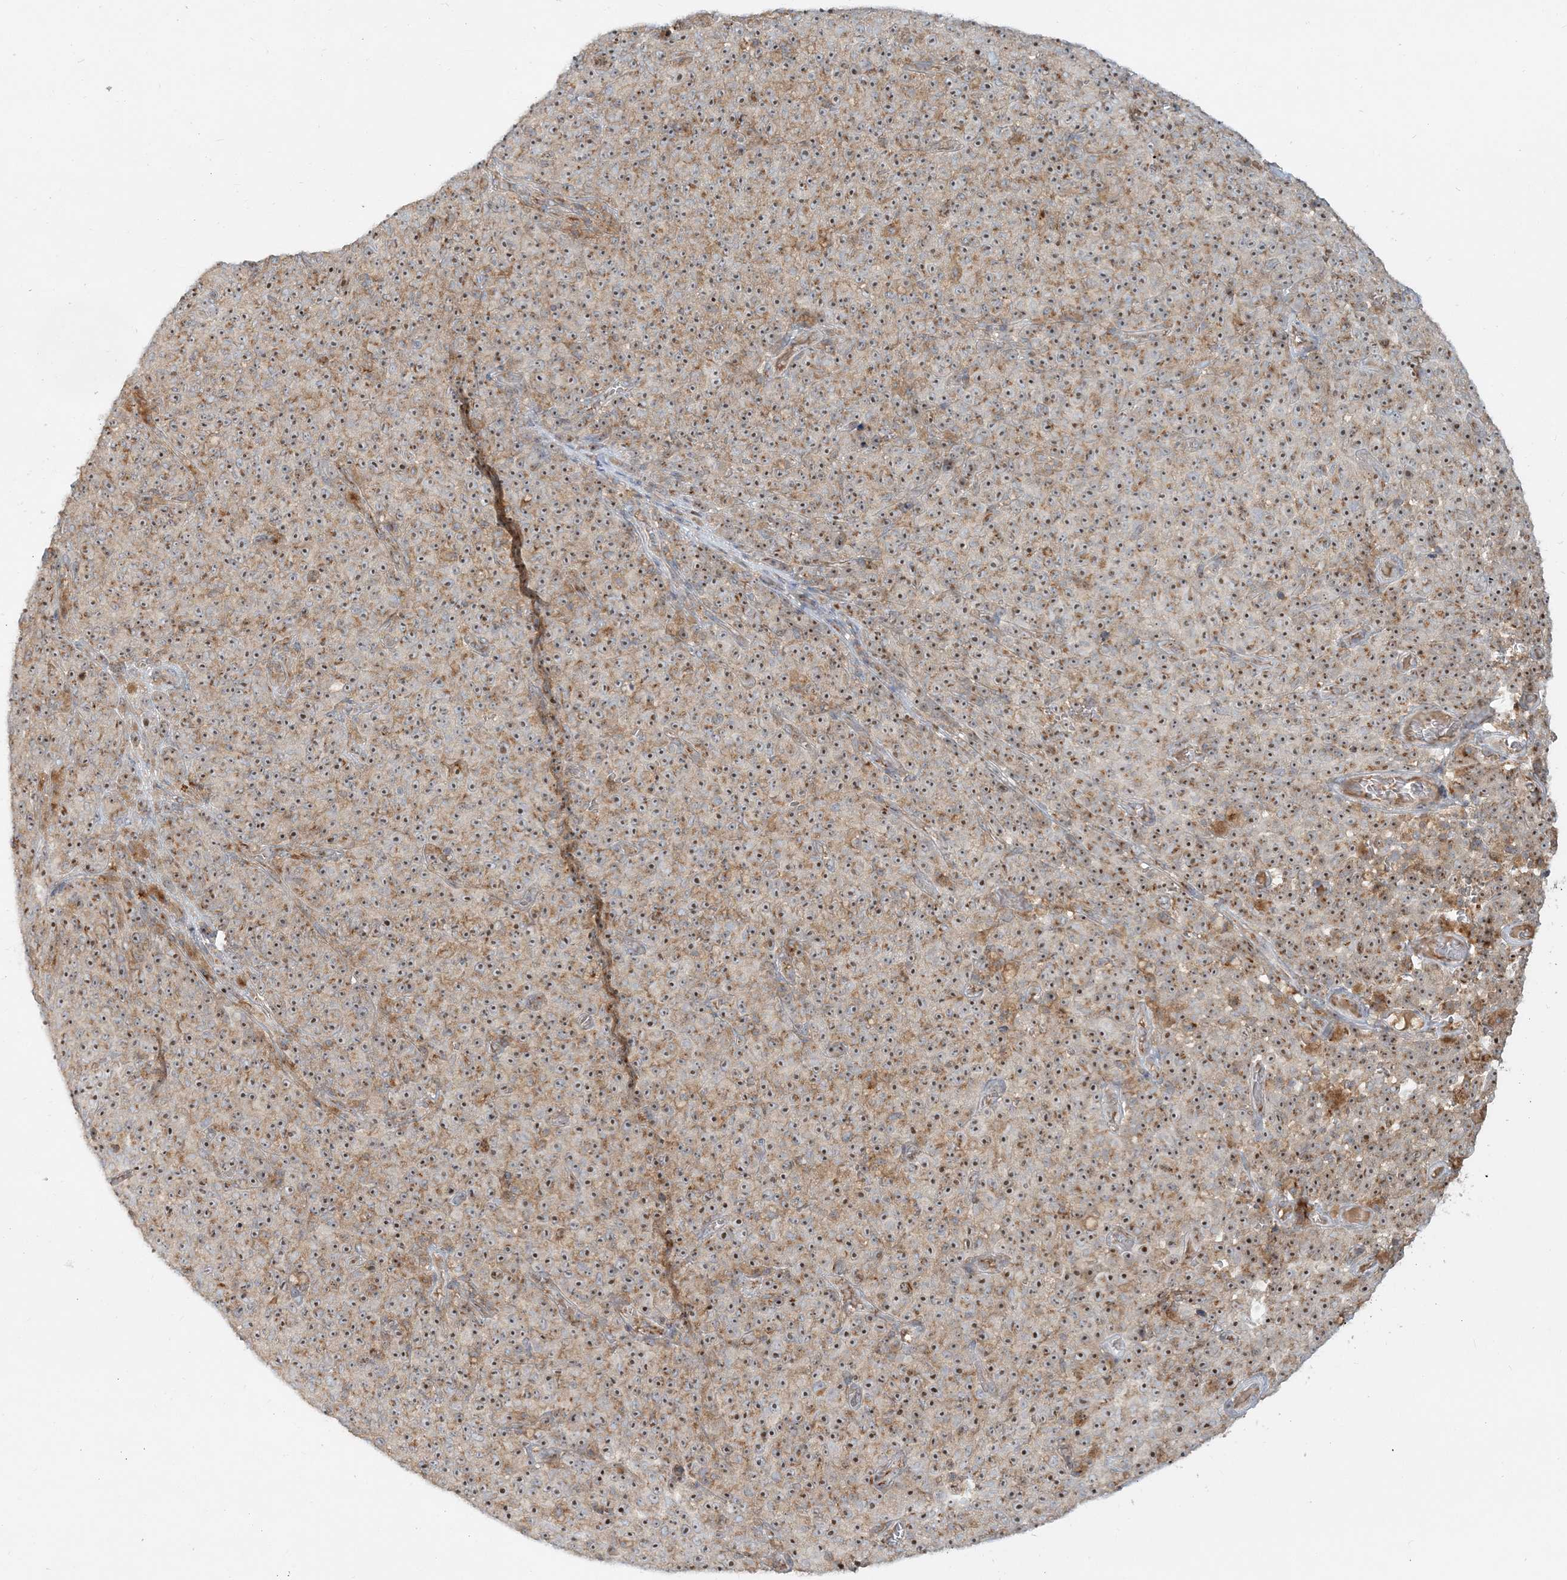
{"staining": {"intensity": "moderate", "quantity": ">75%", "location": "cytoplasmic/membranous,nuclear"}, "tissue": "melanoma", "cell_type": "Tumor cells", "image_type": "cancer", "snomed": [{"axis": "morphology", "description": "Malignant melanoma, NOS"}, {"axis": "topography", "description": "Skin"}], "caption": "Brown immunohistochemical staining in malignant melanoma displays moderate cytoplasmic/membranous and nuclear staining in approximately >75% of tumor cells. (Stains: DAB (3,3'-diaminobenzidine) in brown, nuclei in blue, Microscopy: brightfield microscopy at high magnification).", "gene": "AP1AR", "patient": {"sex": "female", "age": 82}}